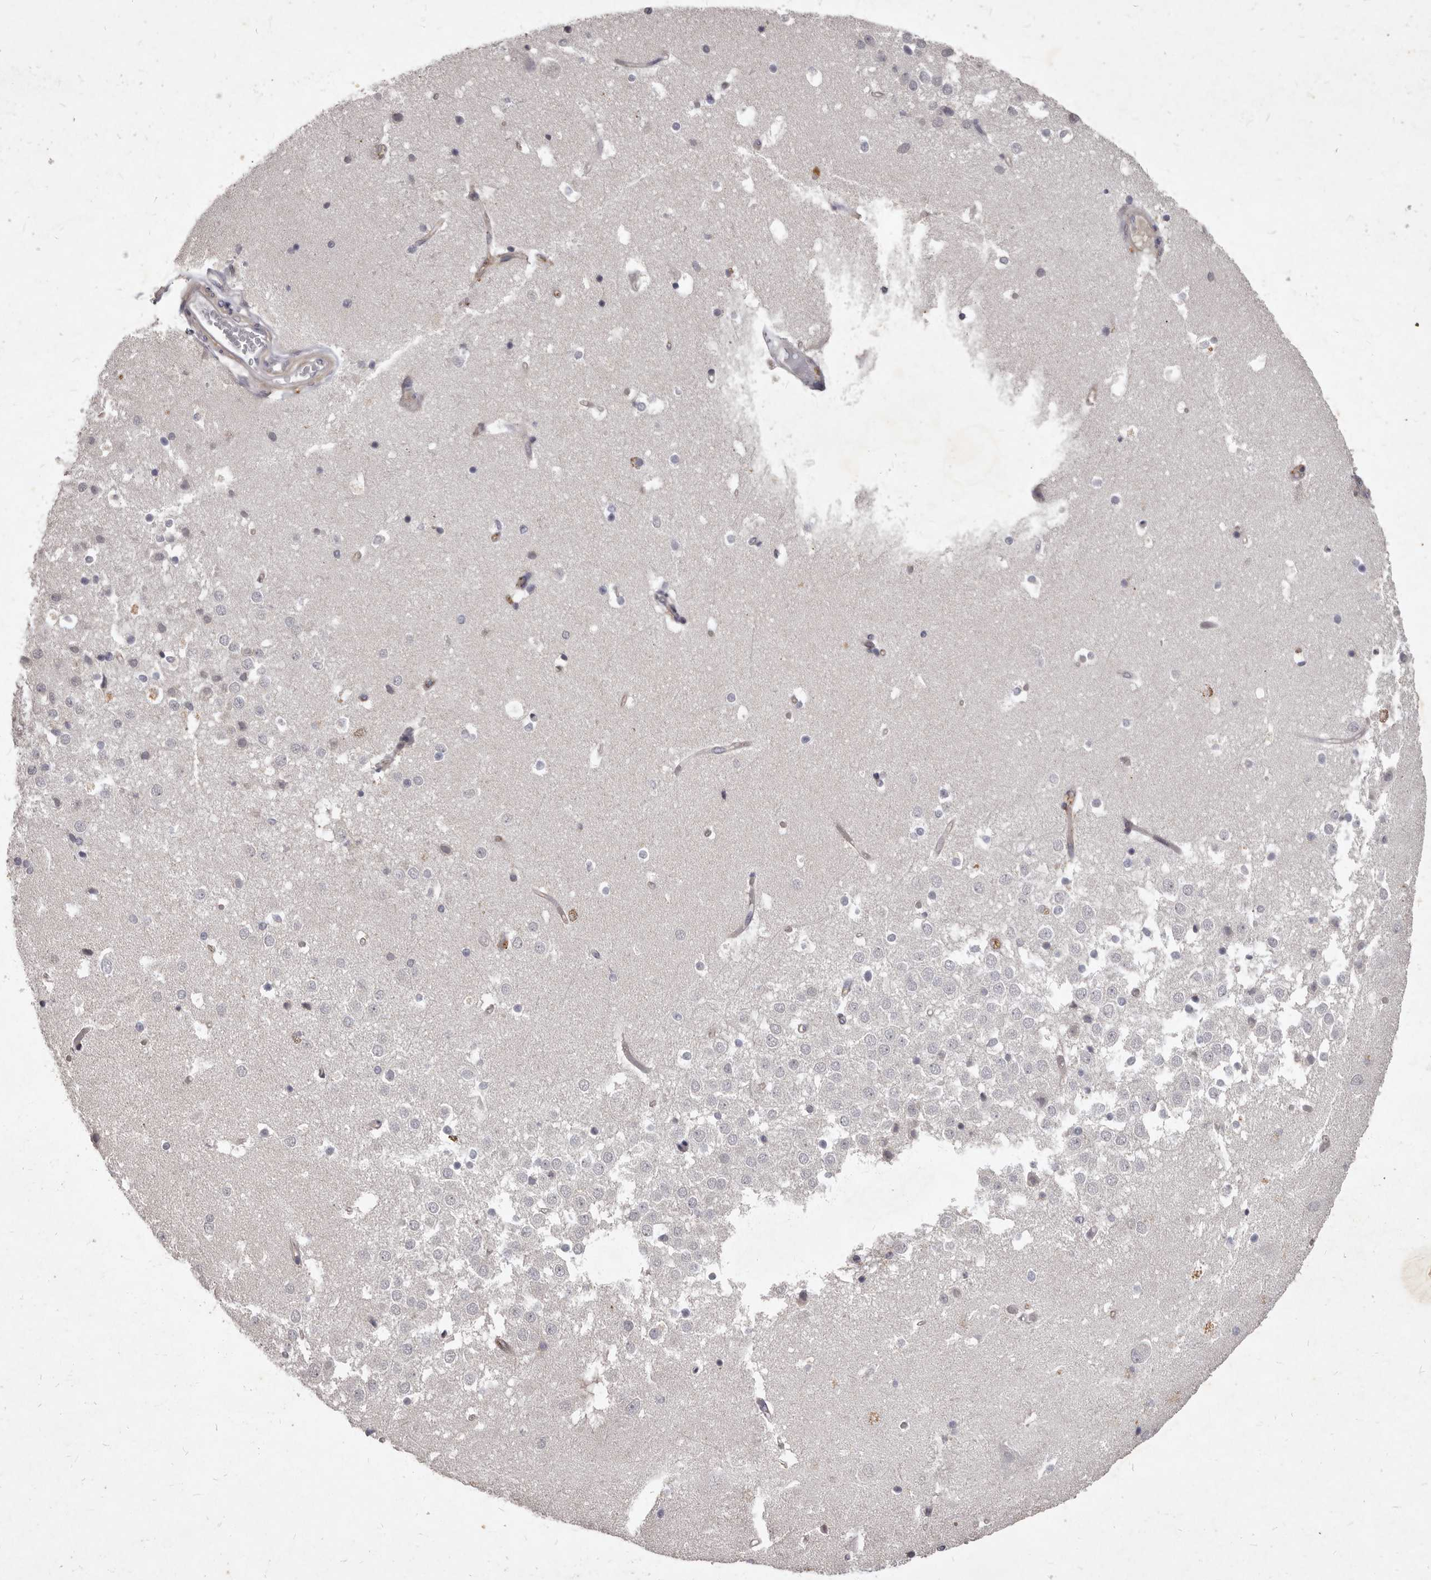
{"staining": {"intensity": "negative", "quantity": "none", "location": "none"}, "tissue": "hippocampus", "cell_type": "Glial cells", "image_type": "normal", "snomed": [{"axis": "morphology", "description": "Normal tissue, NOS"}, {"axis": "topography", "description": "Hippocampus"}], "caption": "Immunohistochemistry histopathology image of normal hippocampus: hippocampus stained with DAB reveals no significant protein expression in glial cells. (DAB immunohistochemistry, high magnification).", "gene": "GPRC5C", "patient": {"sex": "female", "age": 52}}